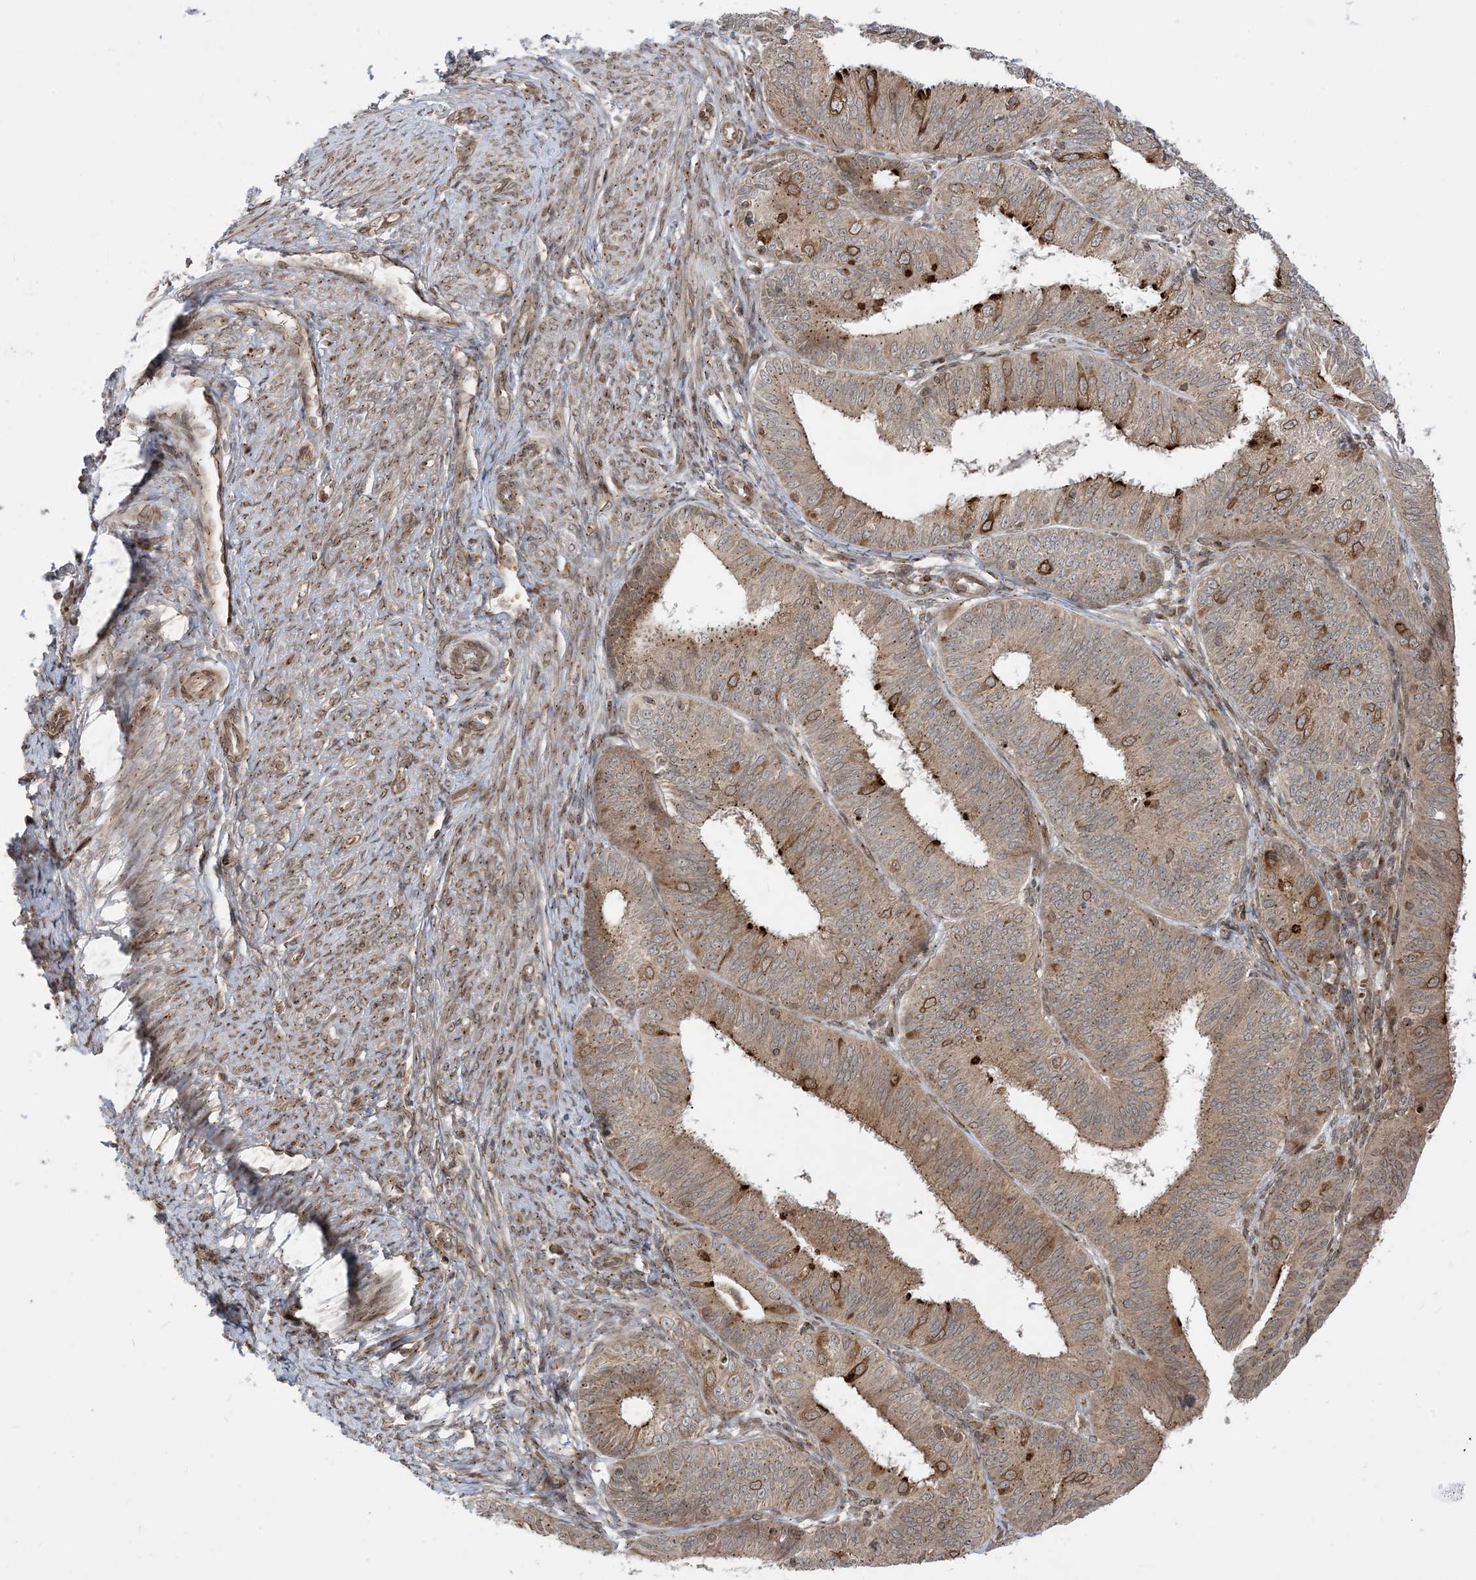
{"staining": {"intensity": "strong", "quantity": "<25%", "location": "cytoplasmic/membranous"}, "tissue": "endometrial cancer", "cell_type": "Tumor cells", "image_type": "cancer", "snomed": [{"axis": "morphology", "description": "Adenocarcinoma, NOS"}, {"axis": "topography", "description": "Endometrium"}], "caption": "An IHC micrograph of tumor tissue is shown. Protein staining in brown shows strong cytoplasmic/membranous positivity in endometrial cancer within tumor cells.", "gene": "CASP4", "patient": {"sex": "female", "age": 51}}